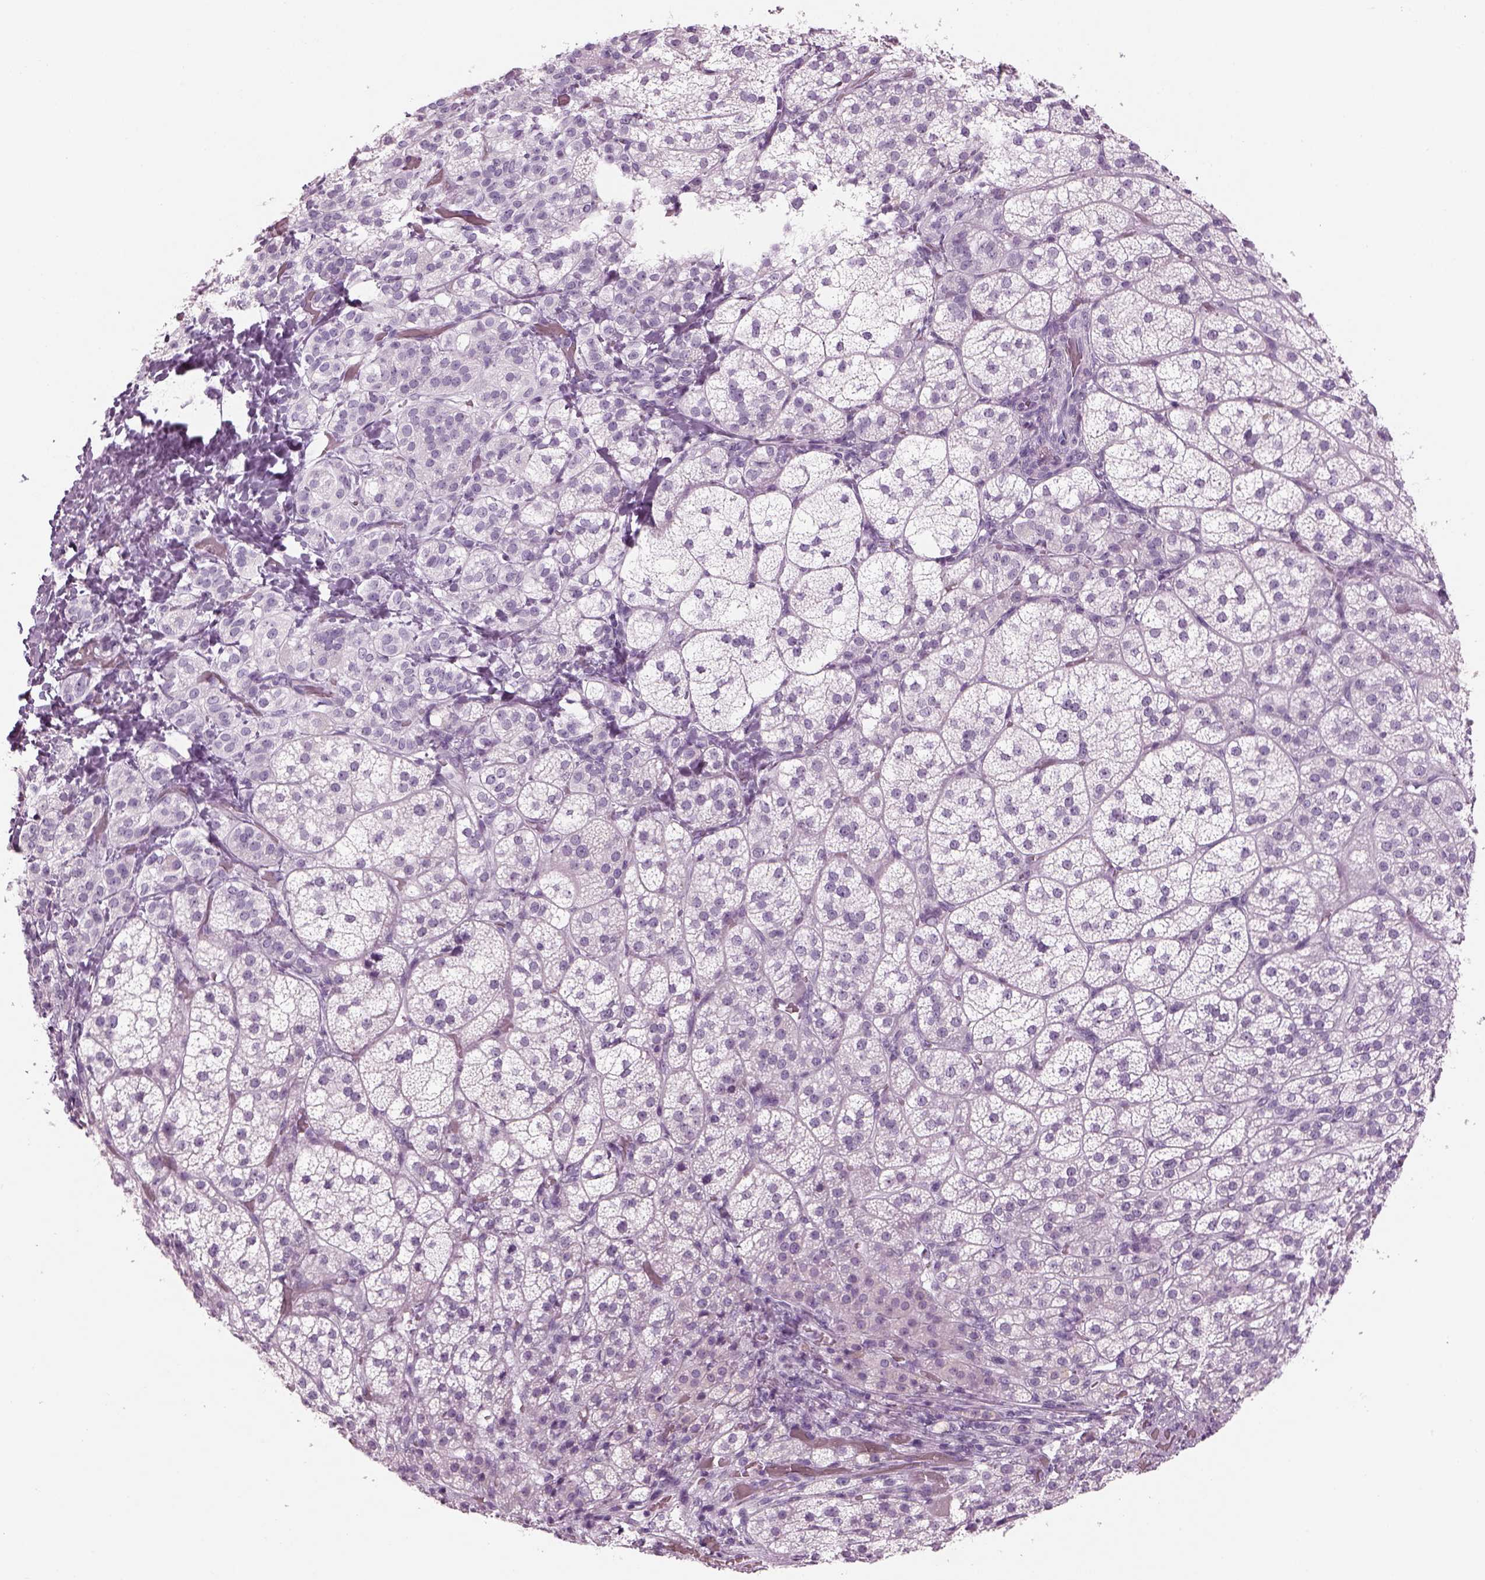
{"staining": {"intensity": "negative", "quantity": "none", "location": "none"}, "tissue": "adrenal gland", "cell_type": "Glandular cells", "image_type": "normal", "snomed": [{"axis": "morphology", "description": "Normal tissue, NOS"}, {"axis": "topography", "description": "Adrenal gland"}], "caption": "DAB (3,3'-diaminobenzidine) immunohistochemical staining of benign adrenal gland reveals no significant positivity in glandular cells. (Brightfield microscopy of DAB IHC at high magnification).", "gene": "SAG", "patient": {"sex": "female", "age": 60}}